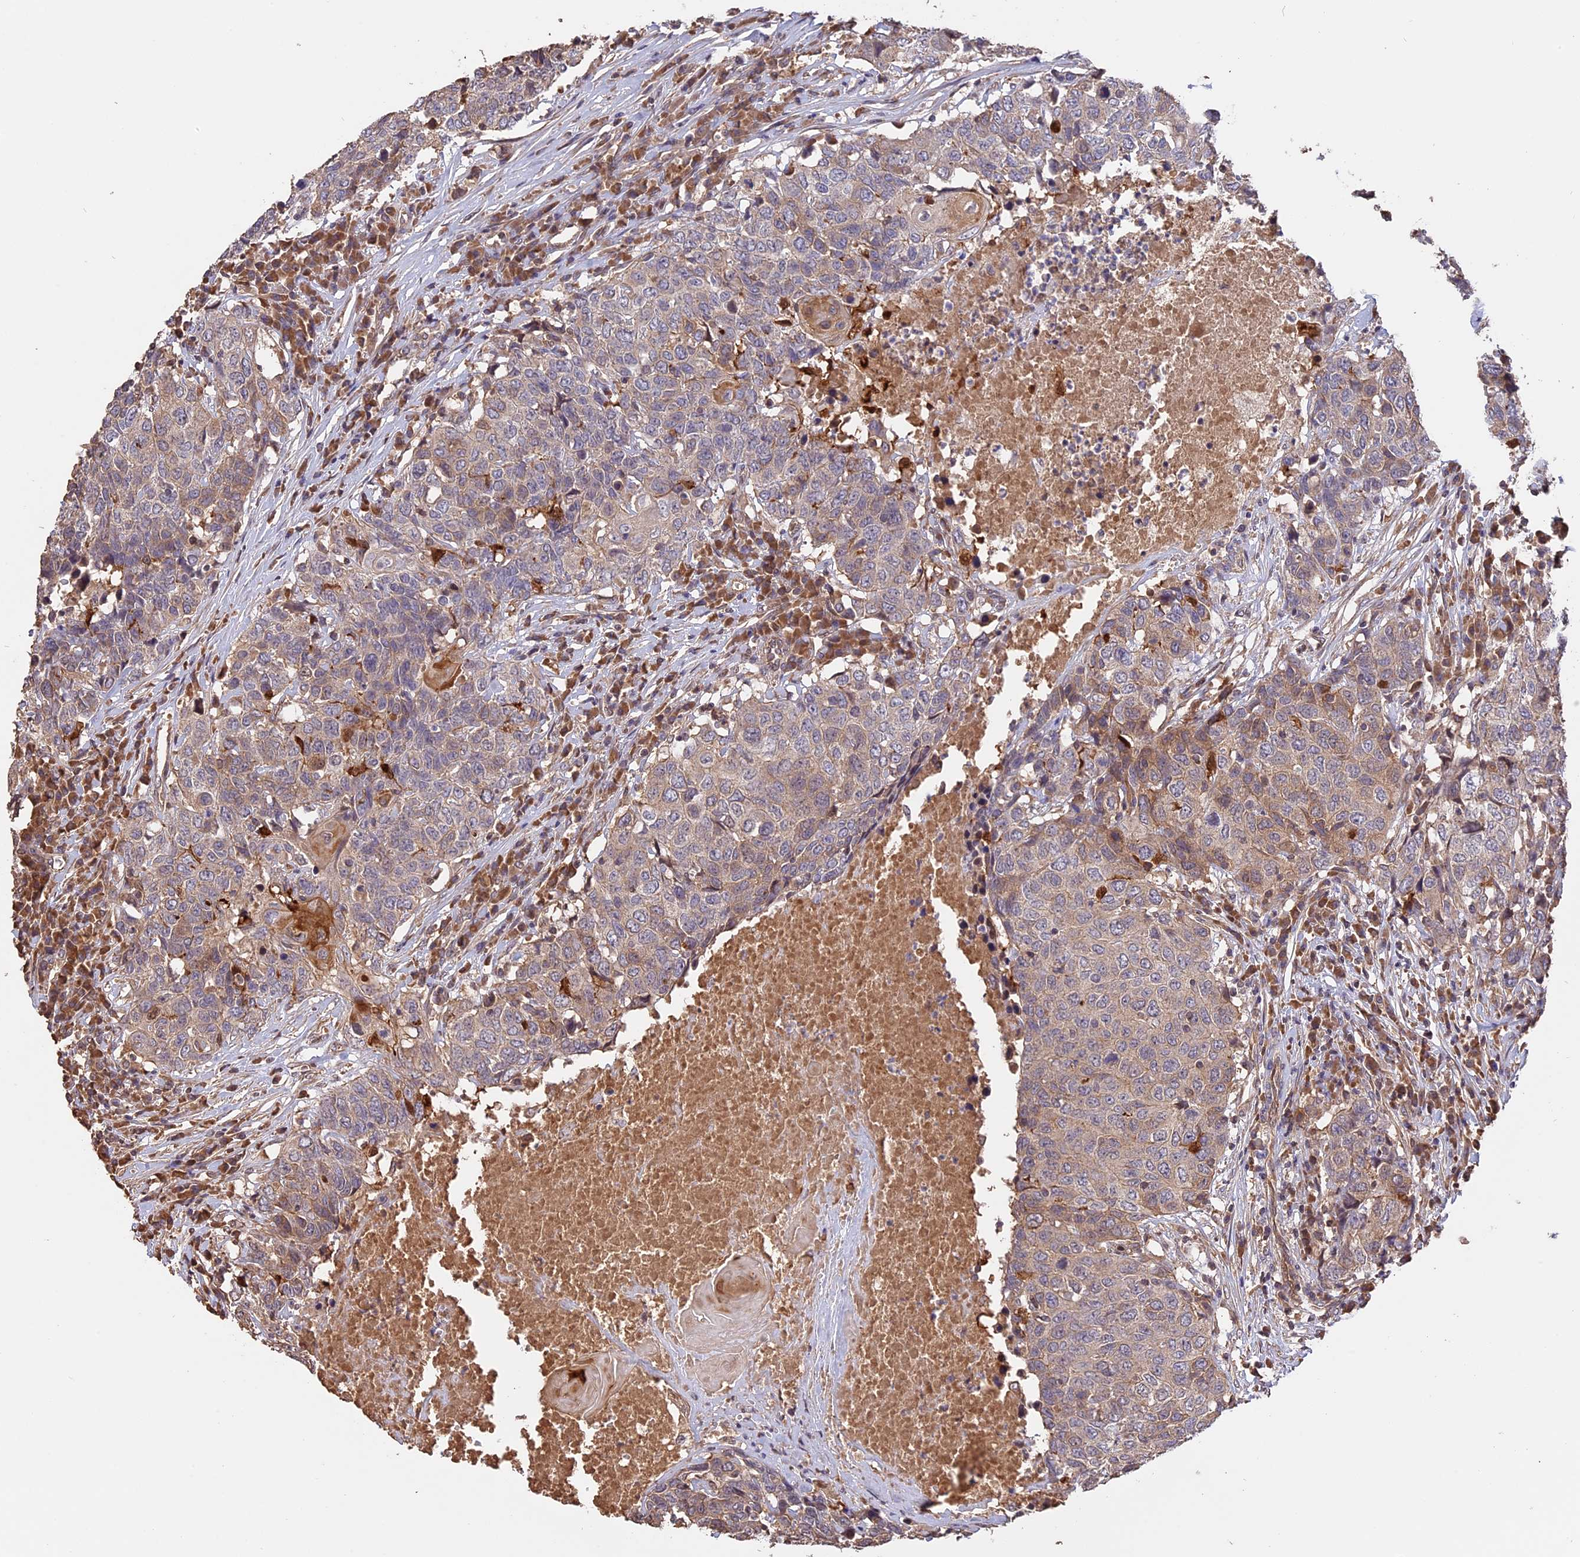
{"staining": {"intensity": "weak", "quantity": "<25%", "location": "cytoplasmic/membranous"}, "tissue": "head and neck cancer", "cell_type": "Tumor cells", "image_type": "cancer", "snomed": [{"axis": "morphology", "description": "Squamous cell carcinoma, NOS"}, {"axis": "topography", "description": "Head-Neck"}], "caption": "Tumor cells are negative for protein expression in human squamous cell carcinoma (head and neck).", "gene": "RASAL1", "patient": {"sex": "male", "age": 66}}